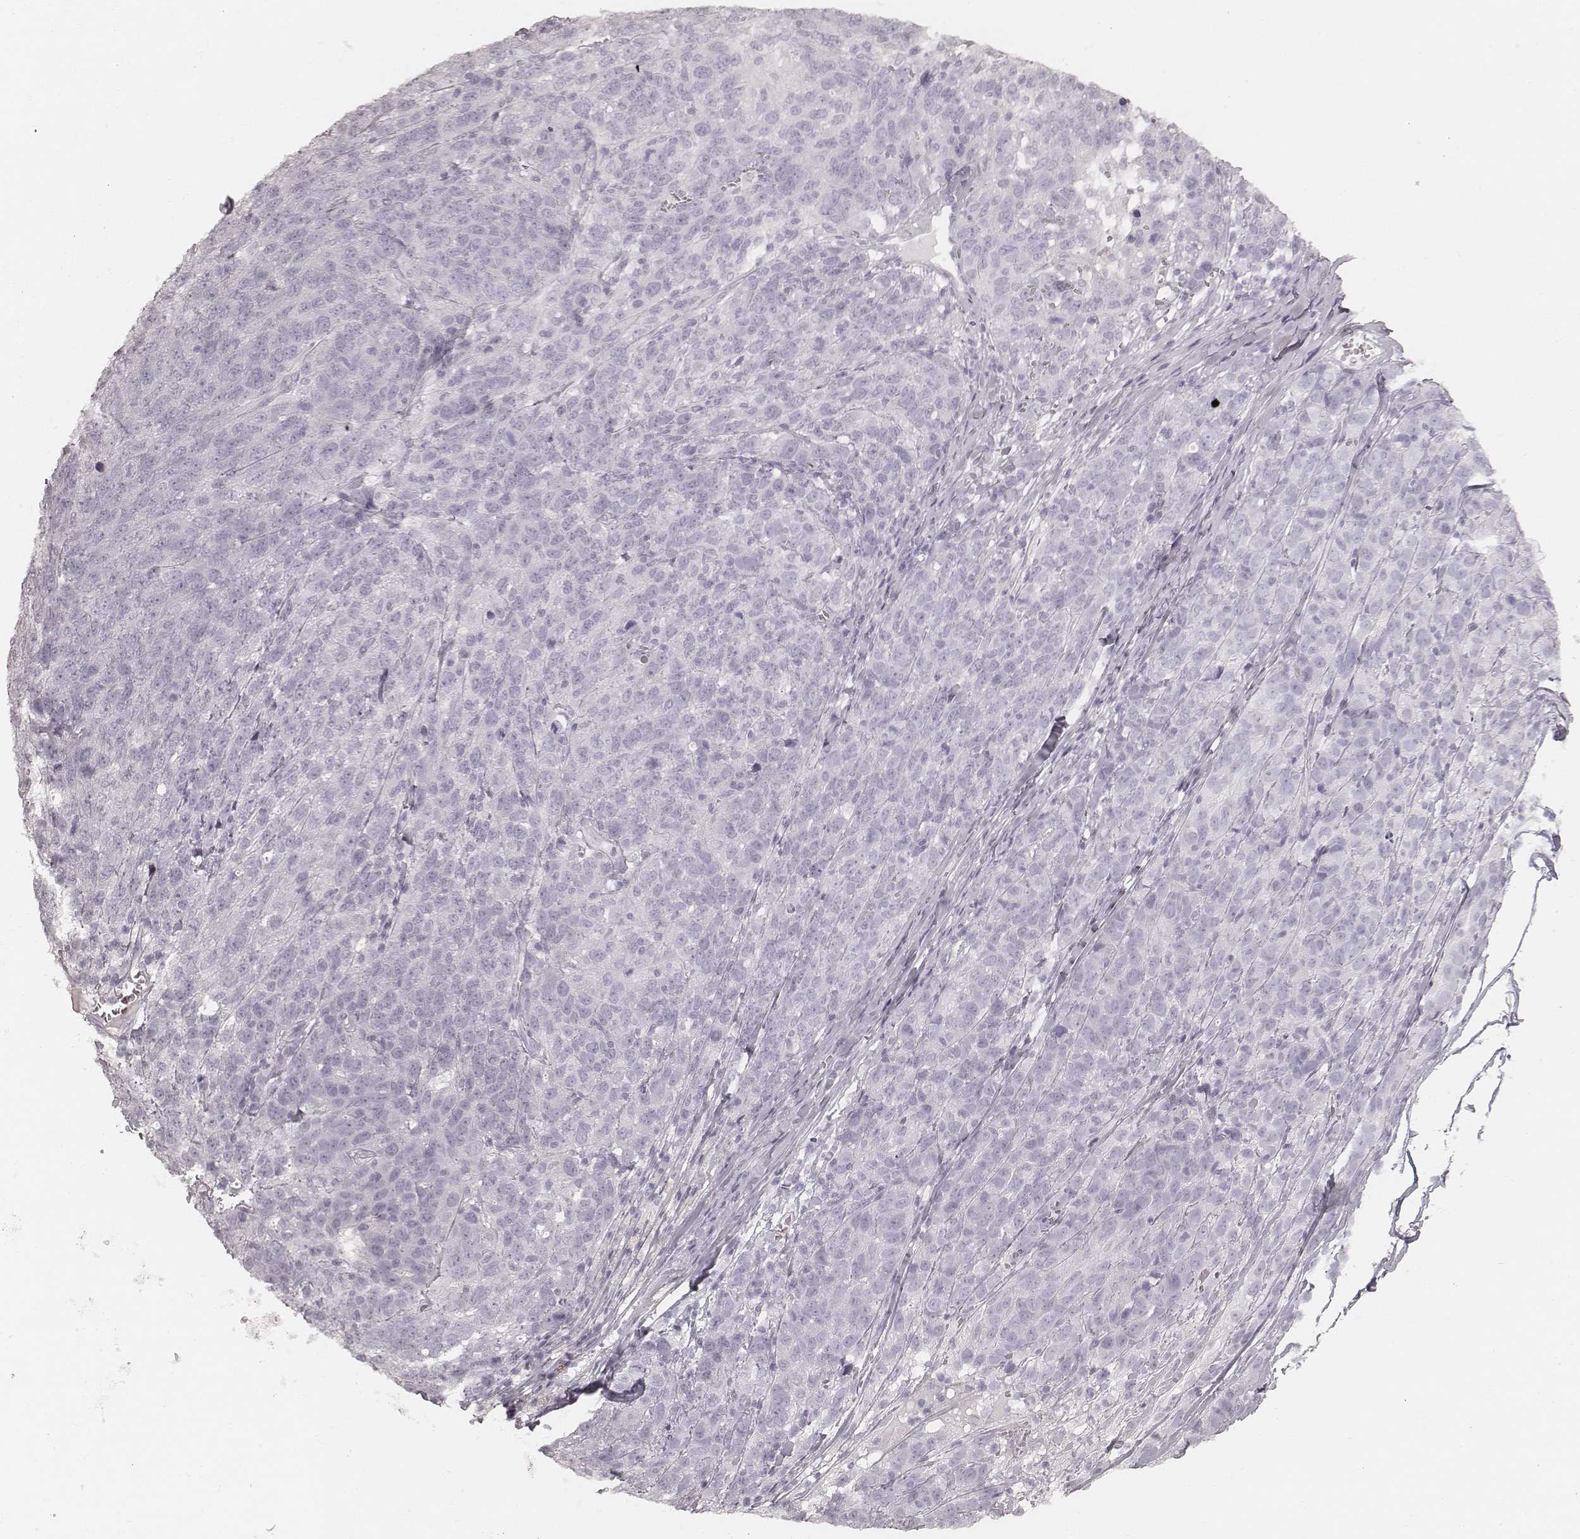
{"staining": {"intensity": "negative", "quantity": "none", "location": "none"}, "tissue": "ovarian cancer", "cell_type": "Tumor cells", "image_type": "cancer", "snomed": [{"axis": "morphology", "description": "Cystadenocarcinoma, serous, NOS"}, {"axis": "topography", "description": "Ovary"}], "caption": "Immunohistochemistry micrograph of human ovarian cancer stained for a protein (brown), which demonstrates no expression in tumor cells.", "gene": "KRT34", "patient": {"sex": "female", "age": 71}}